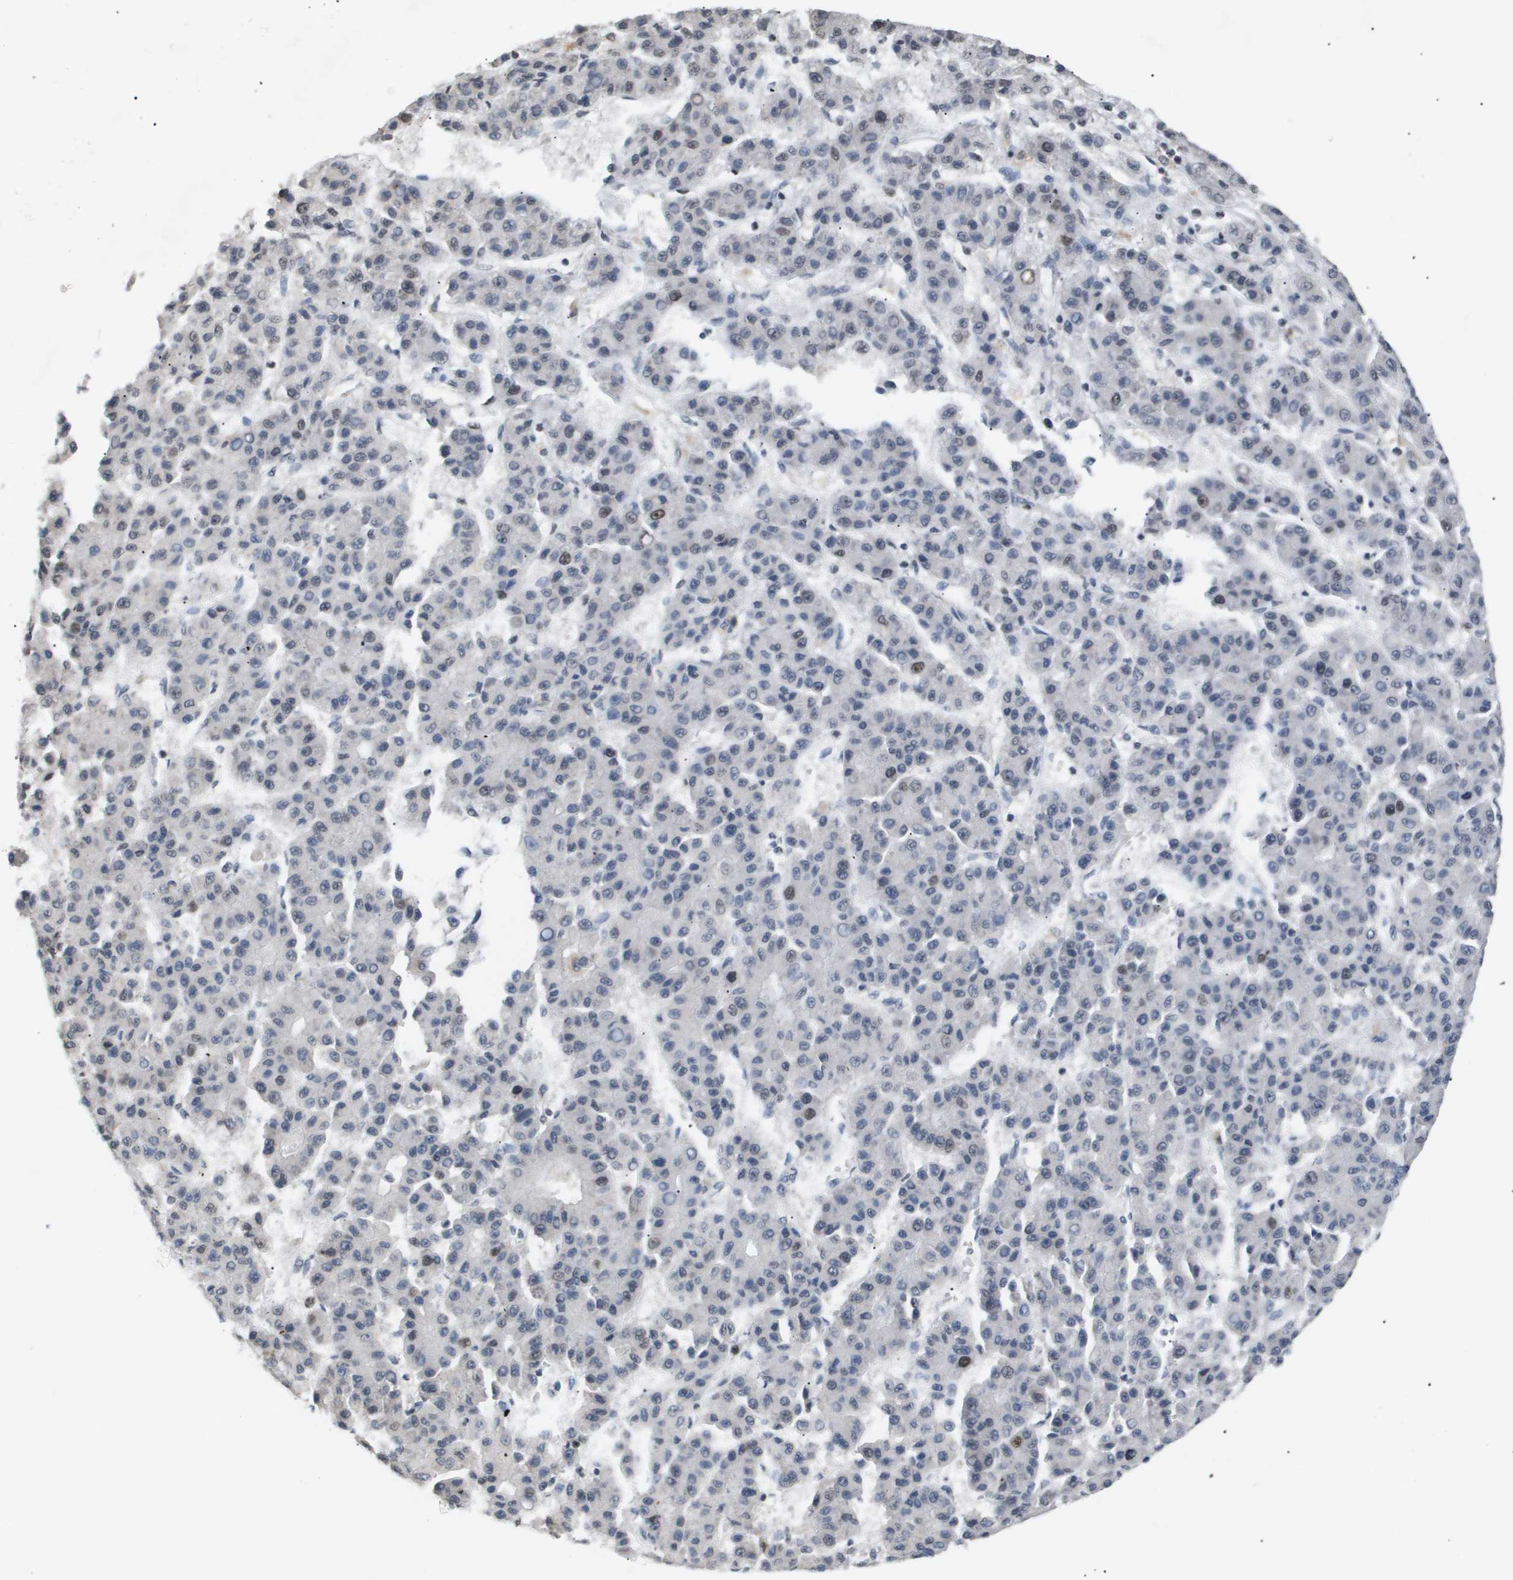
{"staining": {"intensity": "moderate", "quantity": "<25%", "location": "nuclear"}, "tissue": "liver cancer", "cell_type": "Tumor cells", "image_type": "cancer", "snomed": [{"axis": "morphology", "description": "Carcinoma, Hepatocellular, NOS"}, {"axis": "topography", "description": "Liver"}], "caption": "Immunohistochemical staining of human liver hepatocellular carcinoma displays low levels of moderate nuclear protein positivity in about <25% of tumor cells.", "gene": "ANAPC2", "patient": {"sex": "male", "age": 70}}